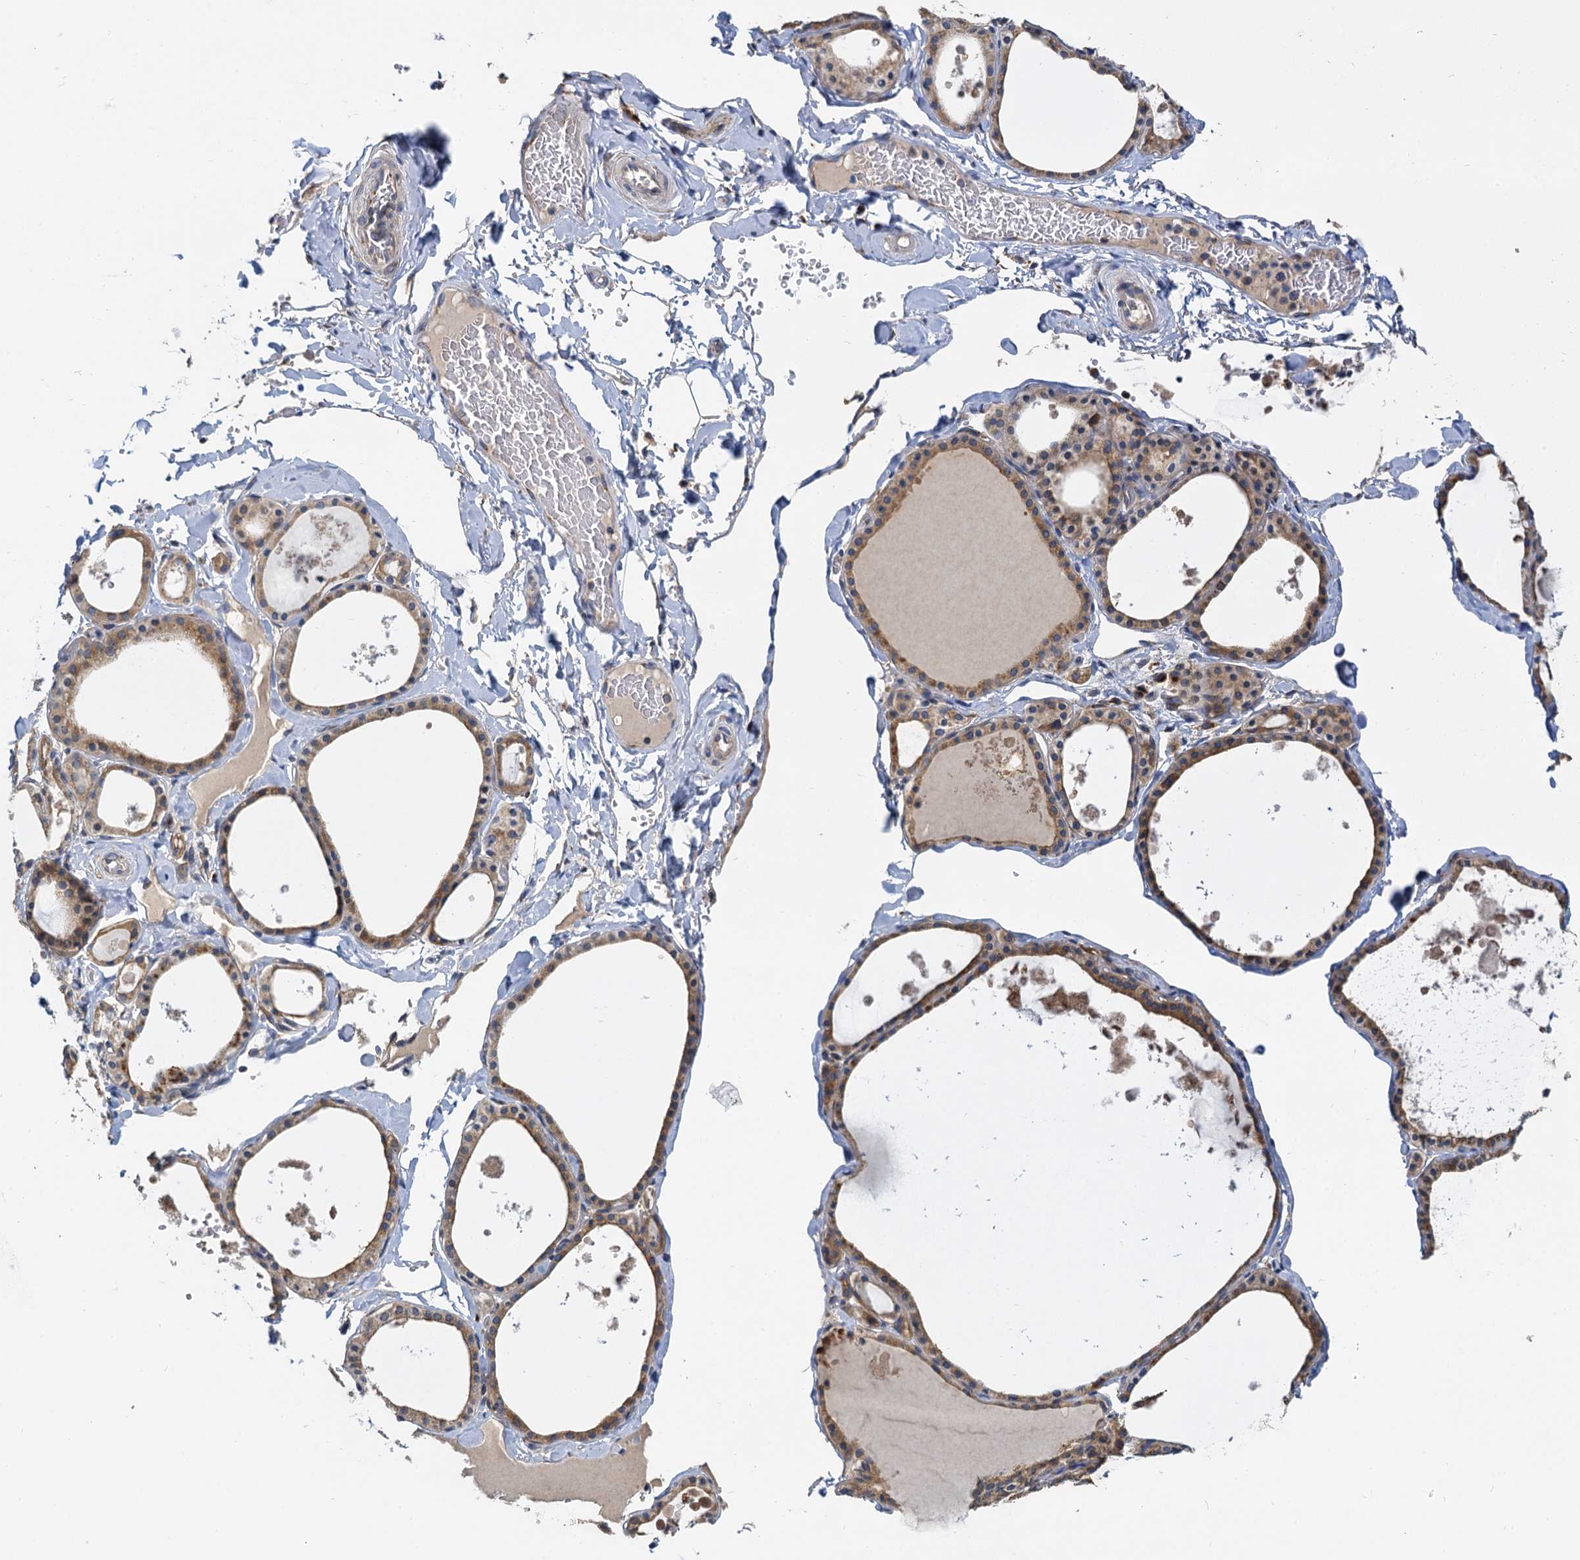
{"staining": {"intensity": "moderate", "quantity": ">75%", "location": "cytoplasmic/membranous"}, "tissue": "thyroid gland", "cell_type": "Glandular cells", "image_type": "normal", "snomed": [{"axis": "morphology", "description": "Normal tissue, NOS"}, {"axis": "topography", "description": "Thyroid gland"}], "caption": "This is a photomicrograph of IHC staining of unremarkable thyroid gland, which shows moderate positivity in the cytoplasmic/membranous of glandular cells.", "gene": "NKAPD1", "patient": {"sex": "male", "age": 56}}